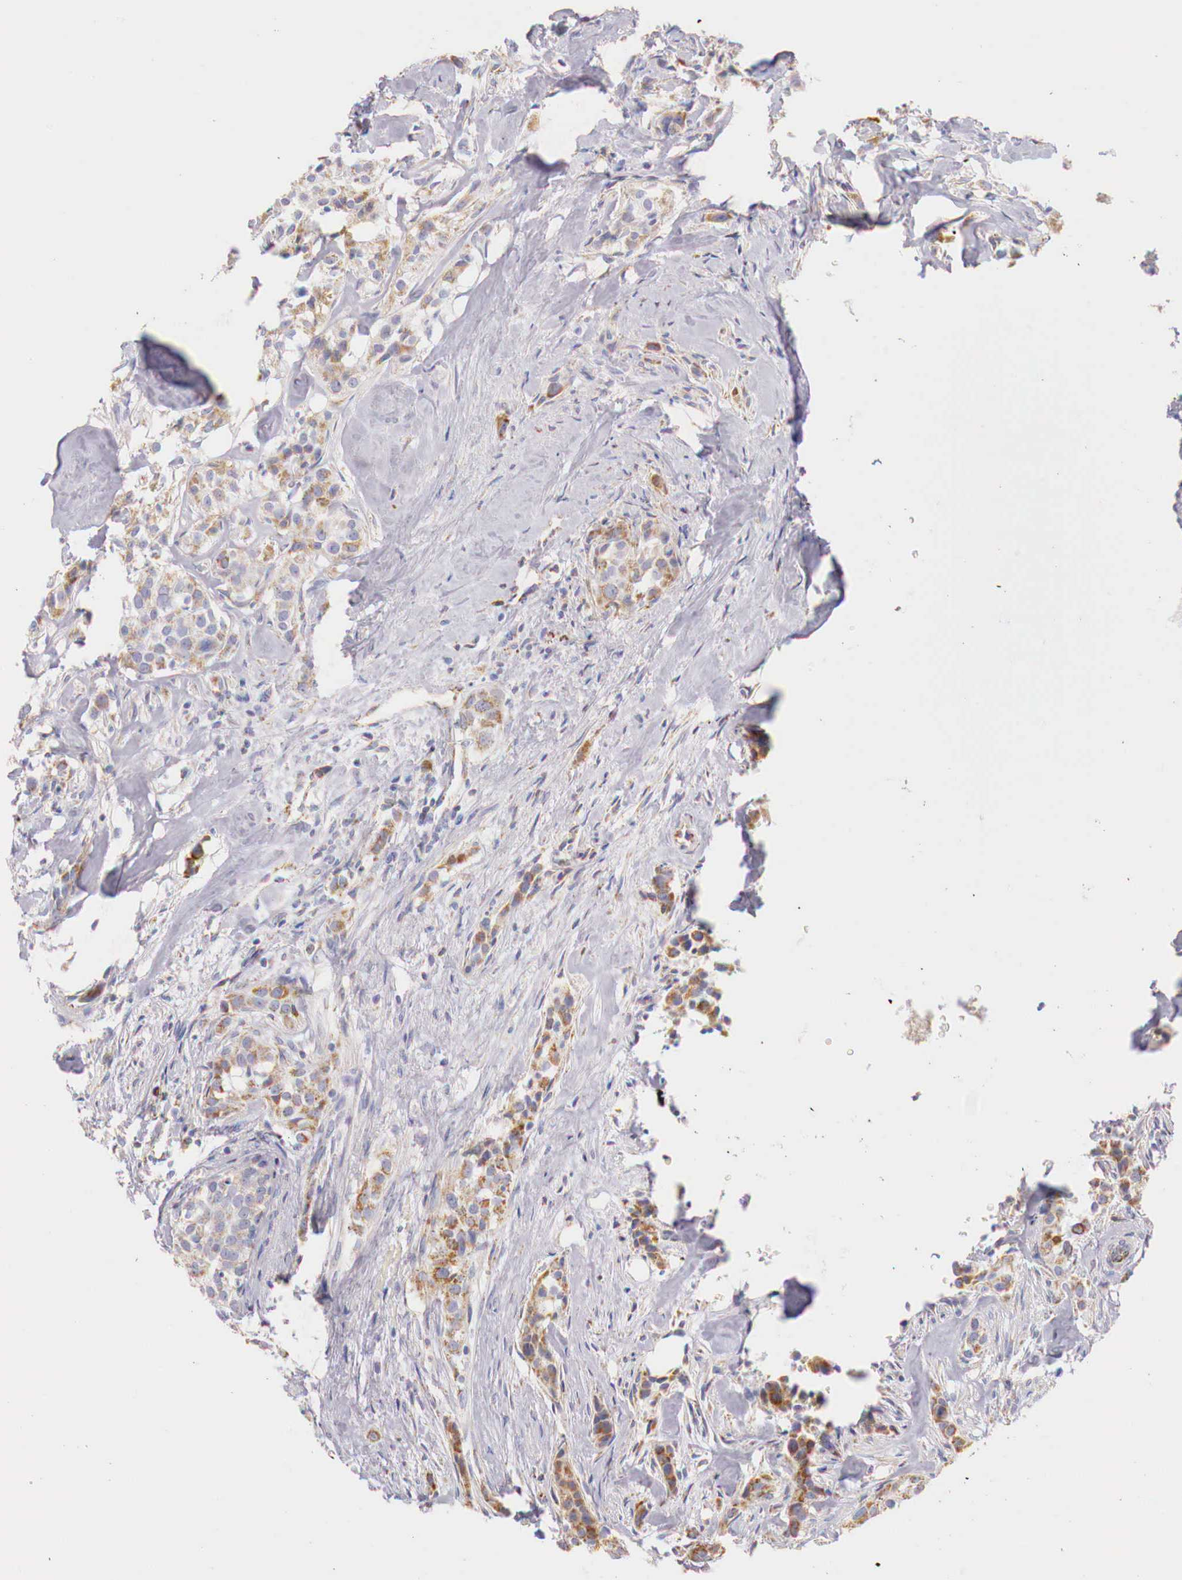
{"staining": {"intensity": "weak", "quantity": ">75%", "location": "cytoplasmic/membranous"}, "tissue": "breast cancer", "cell_type": "Tumor cells", "image_type": "cancer", "snomed": [{"axis": "morphology", "description": "Duct carcinoma"}, {"axis": "topography", "description": "Breast"}], "caption": "High-magnification brightfield microscopy of breast cancer stained with DAB (brown) and counterstained with hematoxylin (blue). tumor cells exhibit weak cytoplasmic/membranous expression is seen in about>75% of cells. (Brightfield microscopy of DAB IHC at high magnification).", "gene": "IDH3G", "patient": {"sex": "female", "age": 45}}